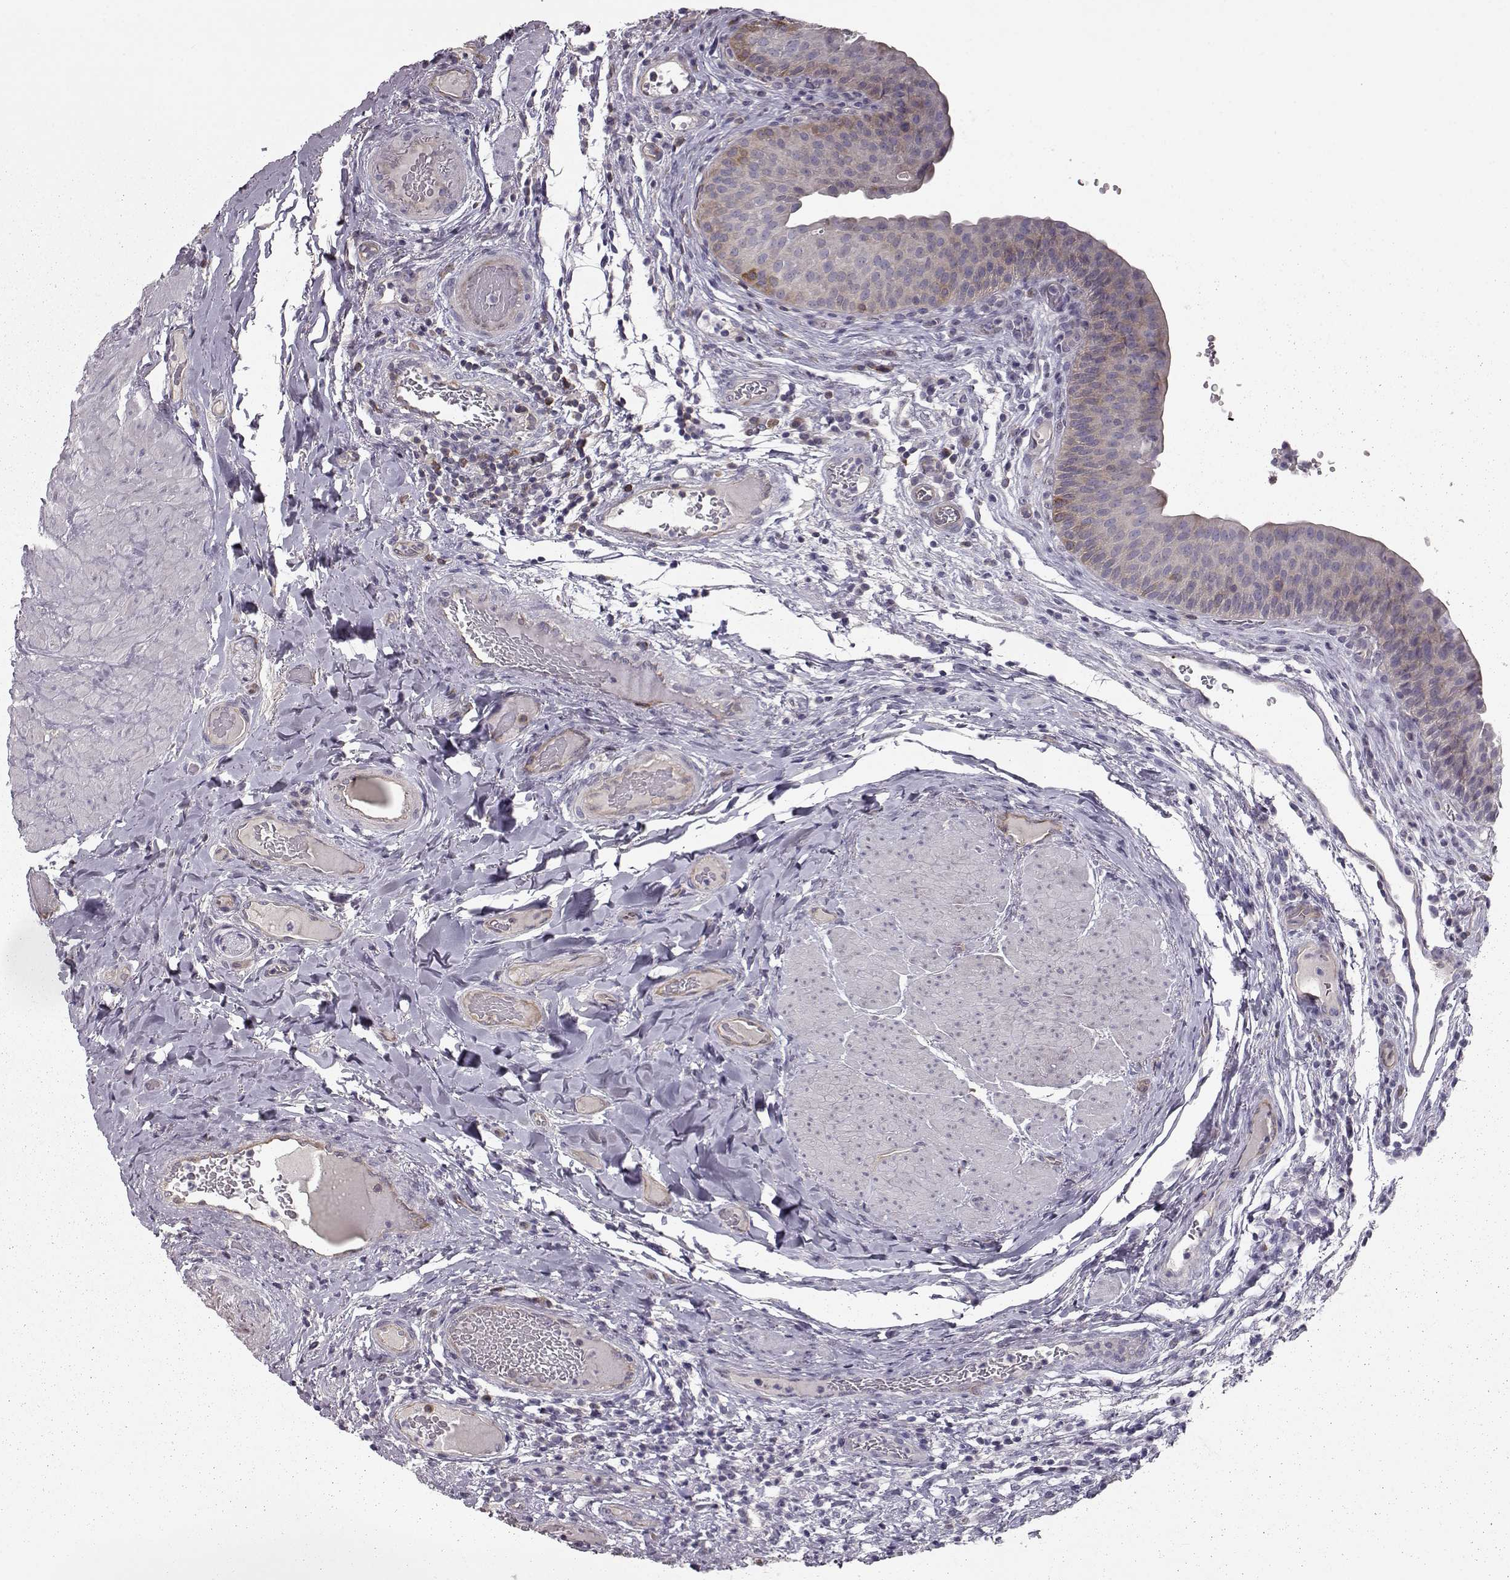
{"staining": {"intensity": "weak", "quantity": "25%-75%", "location": "cytoplasmic/membranous"}, "tissue": "urinary bladder", "cell_type": "Urothelial cells", "image_type": "normal", "snomed": [{"axis": "morphology", "description": "Normal tissue, NOS"}, {"axis": "topography", "description": "Urinary bladder"}], "caption": "Immunohistochemical staining of normal urinary bladder exhibits 25%-75% levels of weak cytoplasmic/membranous protein expression in approximately 25%-75% of urothelial cells. The staining is performed using DAB (3,3'-diaminobenzidine) brown chromogen to label protein expression. The nuclei are counter-stained blue using hematoxylin.", "gene": "RANBP1", "patient": {"sex": "male", "age": 66}}